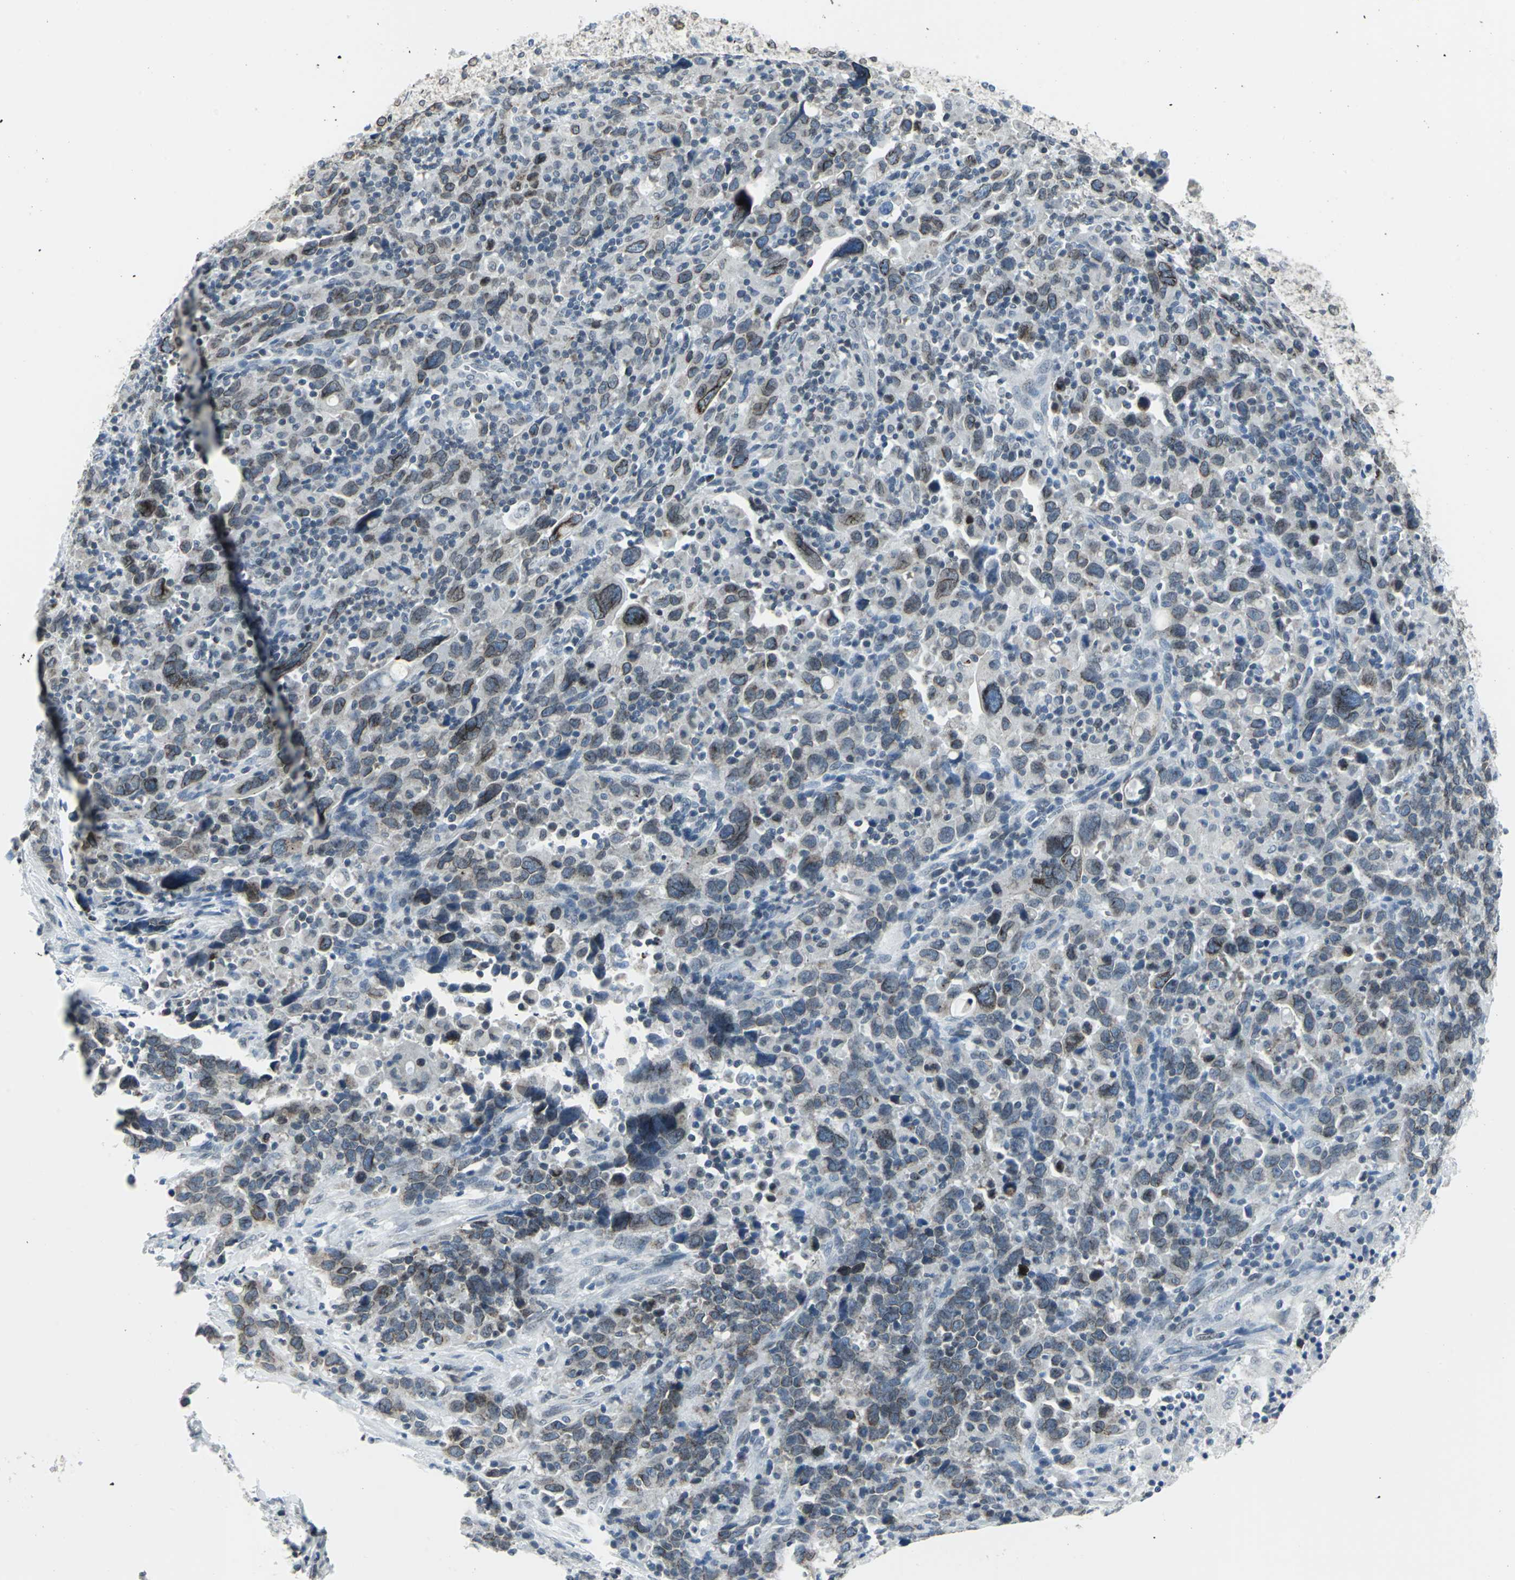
{"staining": {"intensity": "moderate", "quantity": ">75%", "location": "cytoplasmic/membranous,nuclear"}, "tissue": "urothelial cancer", "cell_type": "Tumor cells", "image_type": "cancer", "snomed": [{"axis": "morphology", "description": "Urothelial carcinoma, High grade"}, {"axis": "topography", "description": "Urinary bladder"}], "caption": "This micrograph reveals immunohistochemistry staining of urothelial cancer, with medium moderate cytoplasmic/membranous and nuclear staining in approximately >75% of tumor cells.", "gene": "SNUPN", "patient": {"sex": "male", "age": 61}}